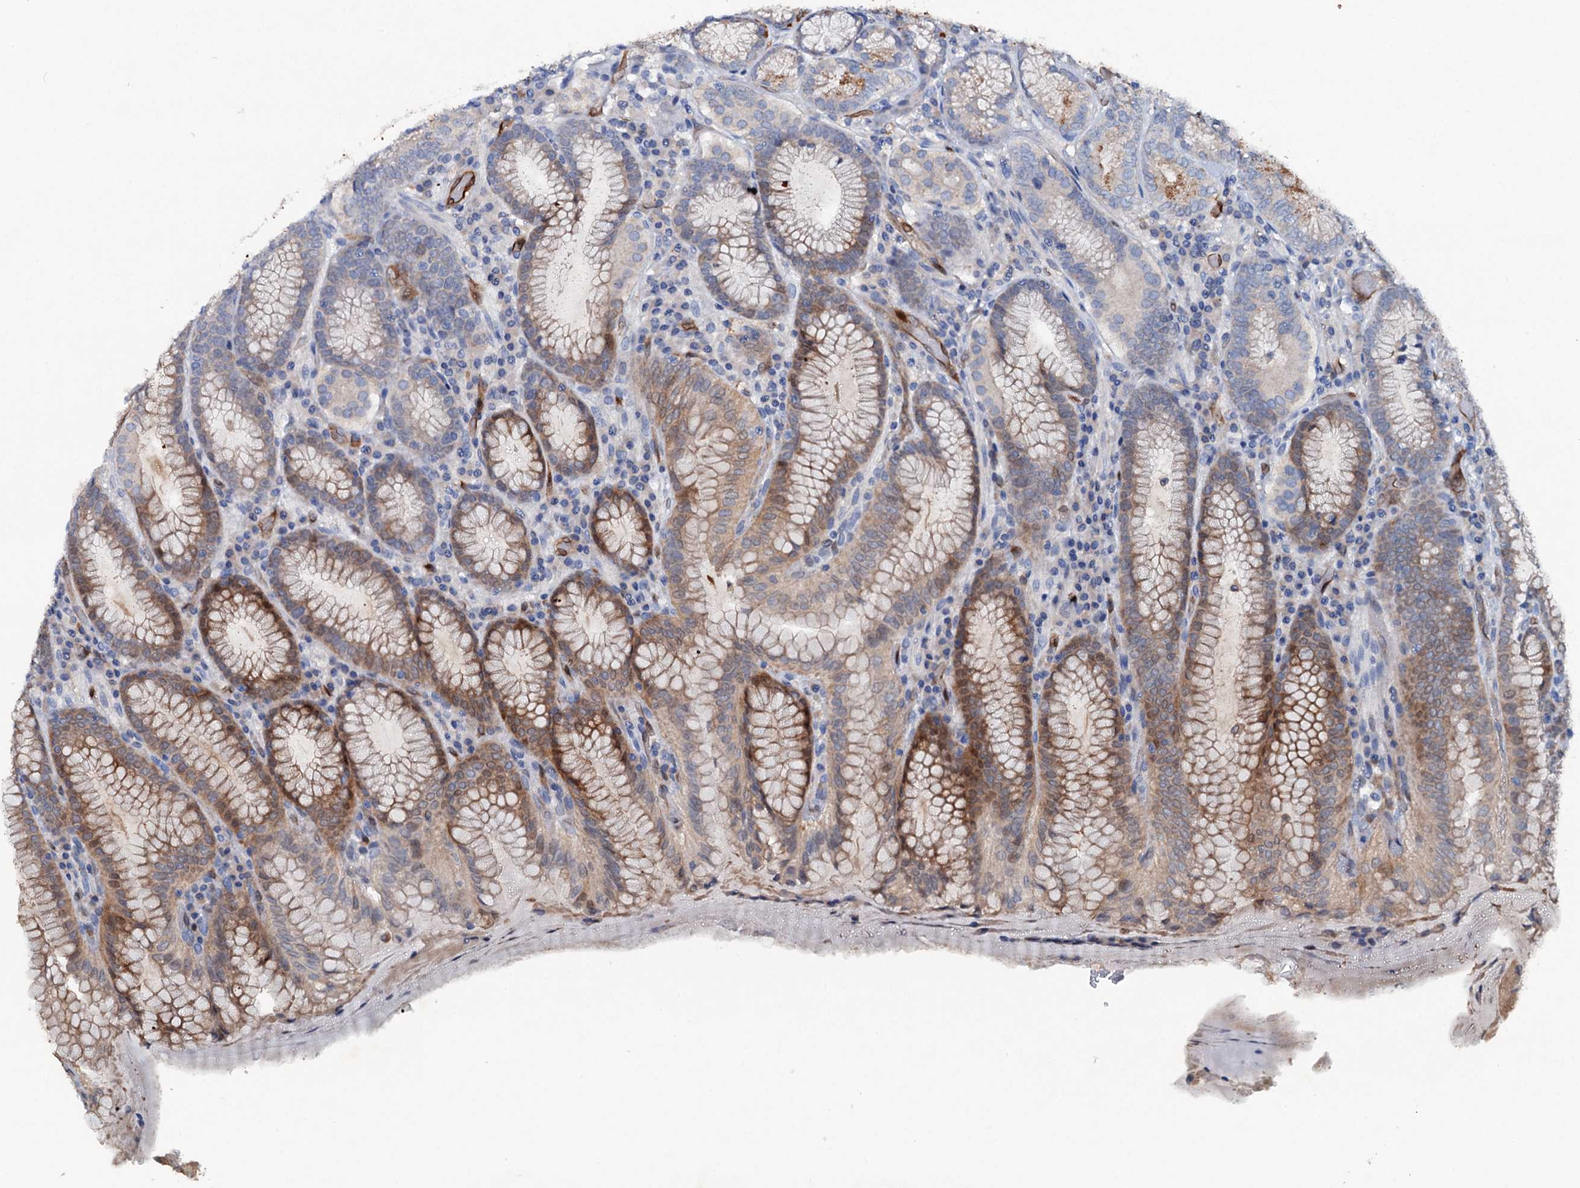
{"staining": {"intensity": "moderate", "quantity": "25%-75%", "location": "cytoplasmic/membranous,nuclear"}, "tissue": "stomach", "cell_type": "Glandular cells", "image_type": "normal", "snomed": [{"axis": "morphology", "description": "Normal tissue, NOS"}, {"axis": "topography", "description": "Stomach, upper"}, {"axis": "topography", "description": "Stomach, lower"}], "caption": "Brown immunohistochemical staining in benign human stomach exhibits moderate cytoplasmic/membranous,nuclear expression in approximately 25%-75% of glandular cells. (Brightfield microscopy of DAB IHC at high magnification).", "gene": "IL17RD", "patient": {"sex": "female", "age": 76}}